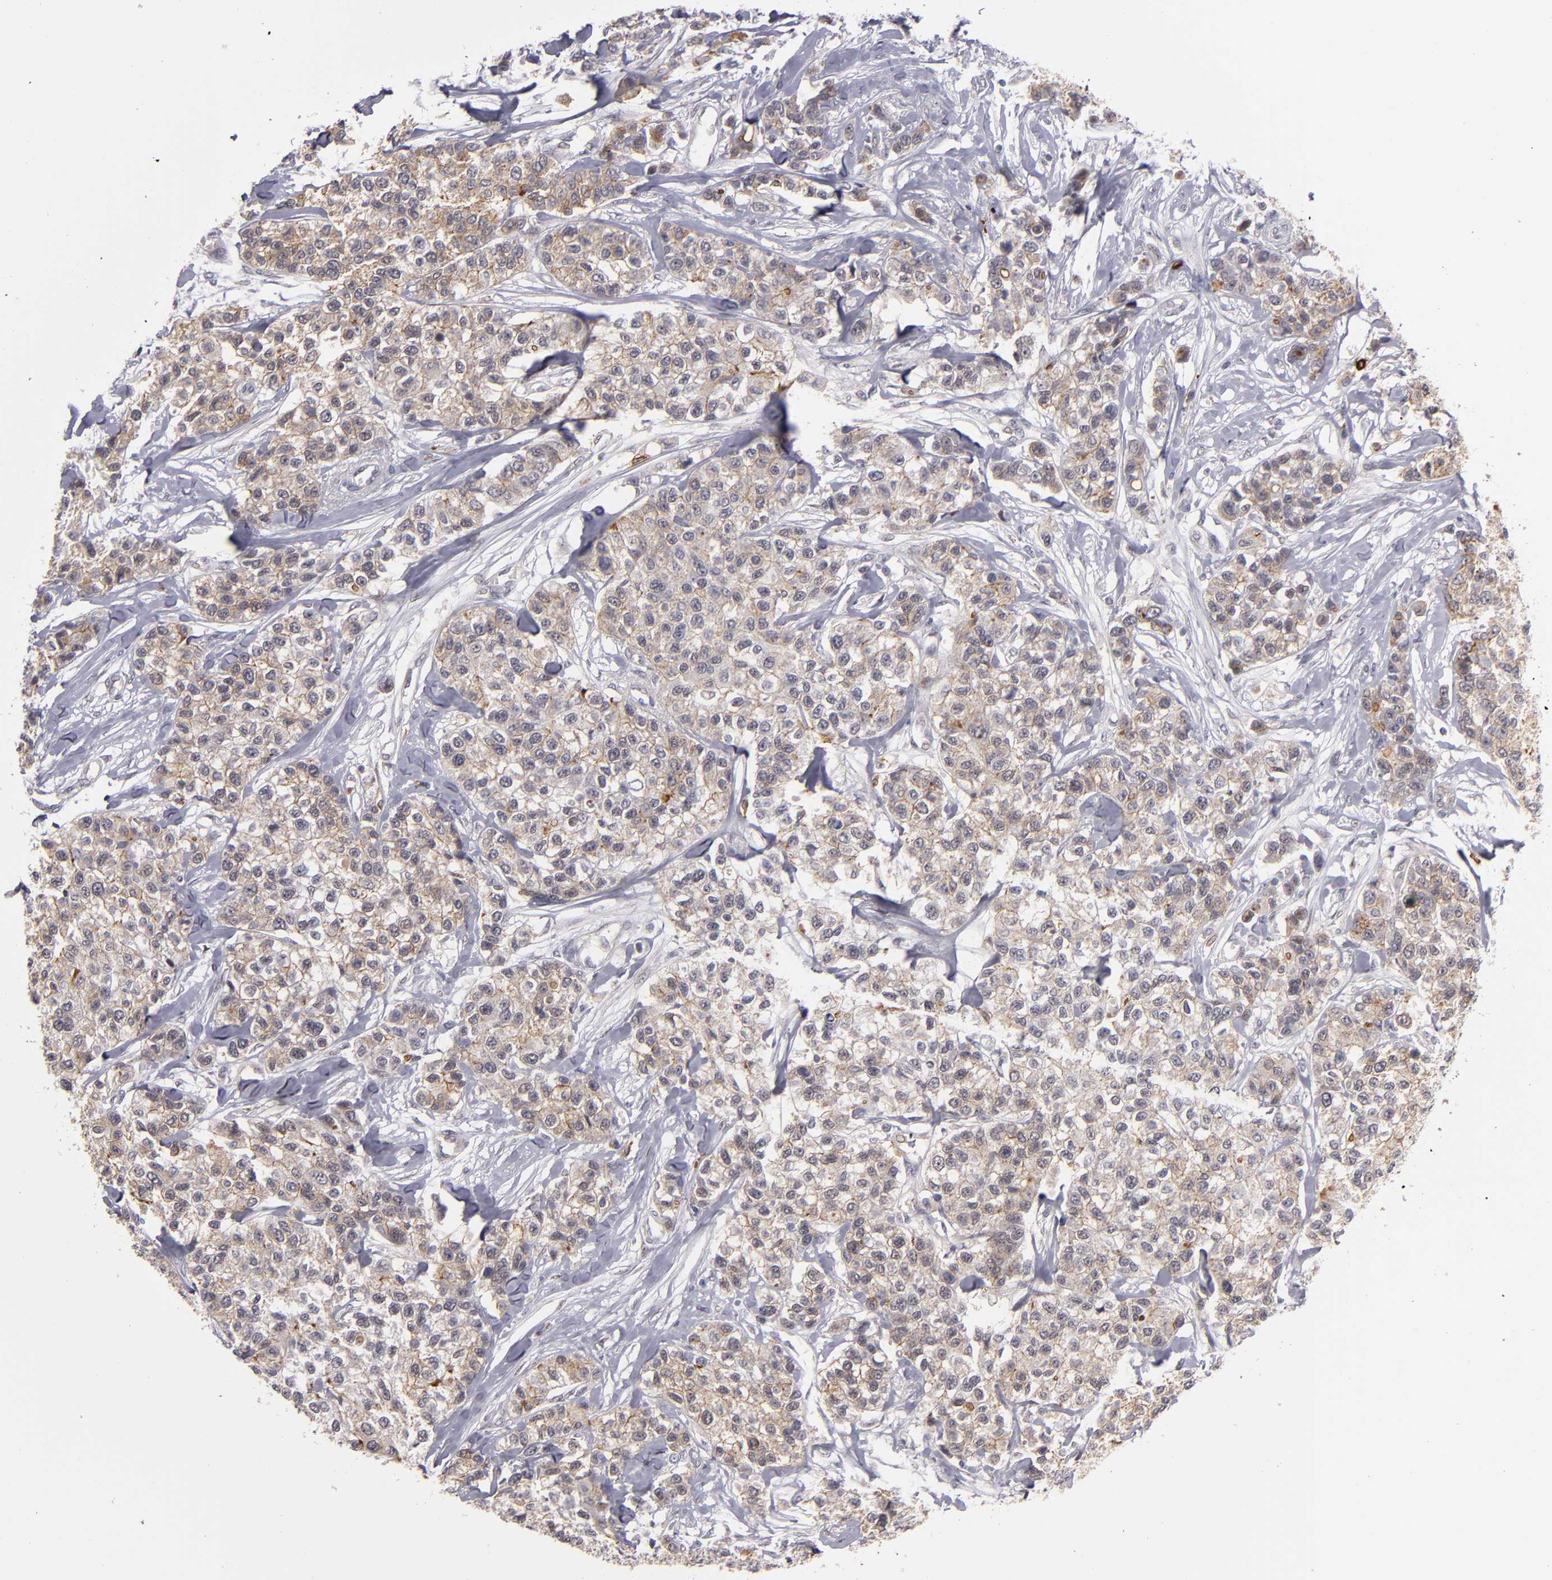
{"staining": {"intensity": "weak", "quantity": ">75%", "location": "cytoplasmic/membranous"}, "tissue": "breast cancer", "cell_type": "Tumor cells", "image_type": "cancer", "snomed": [{"axis": "morphology", "description": "Duct carcinoma"}, {"axis": "topography", "description": "Breast"}], "caption": "Breast invasive ductal carcinoma was stained to show a protein in brown. There is low levels of weak cytoplasmic/membranous expression in approximately >75% of tumor cells.", "gene": "STX3", "patient": {"sex": "female", "age": 51}}